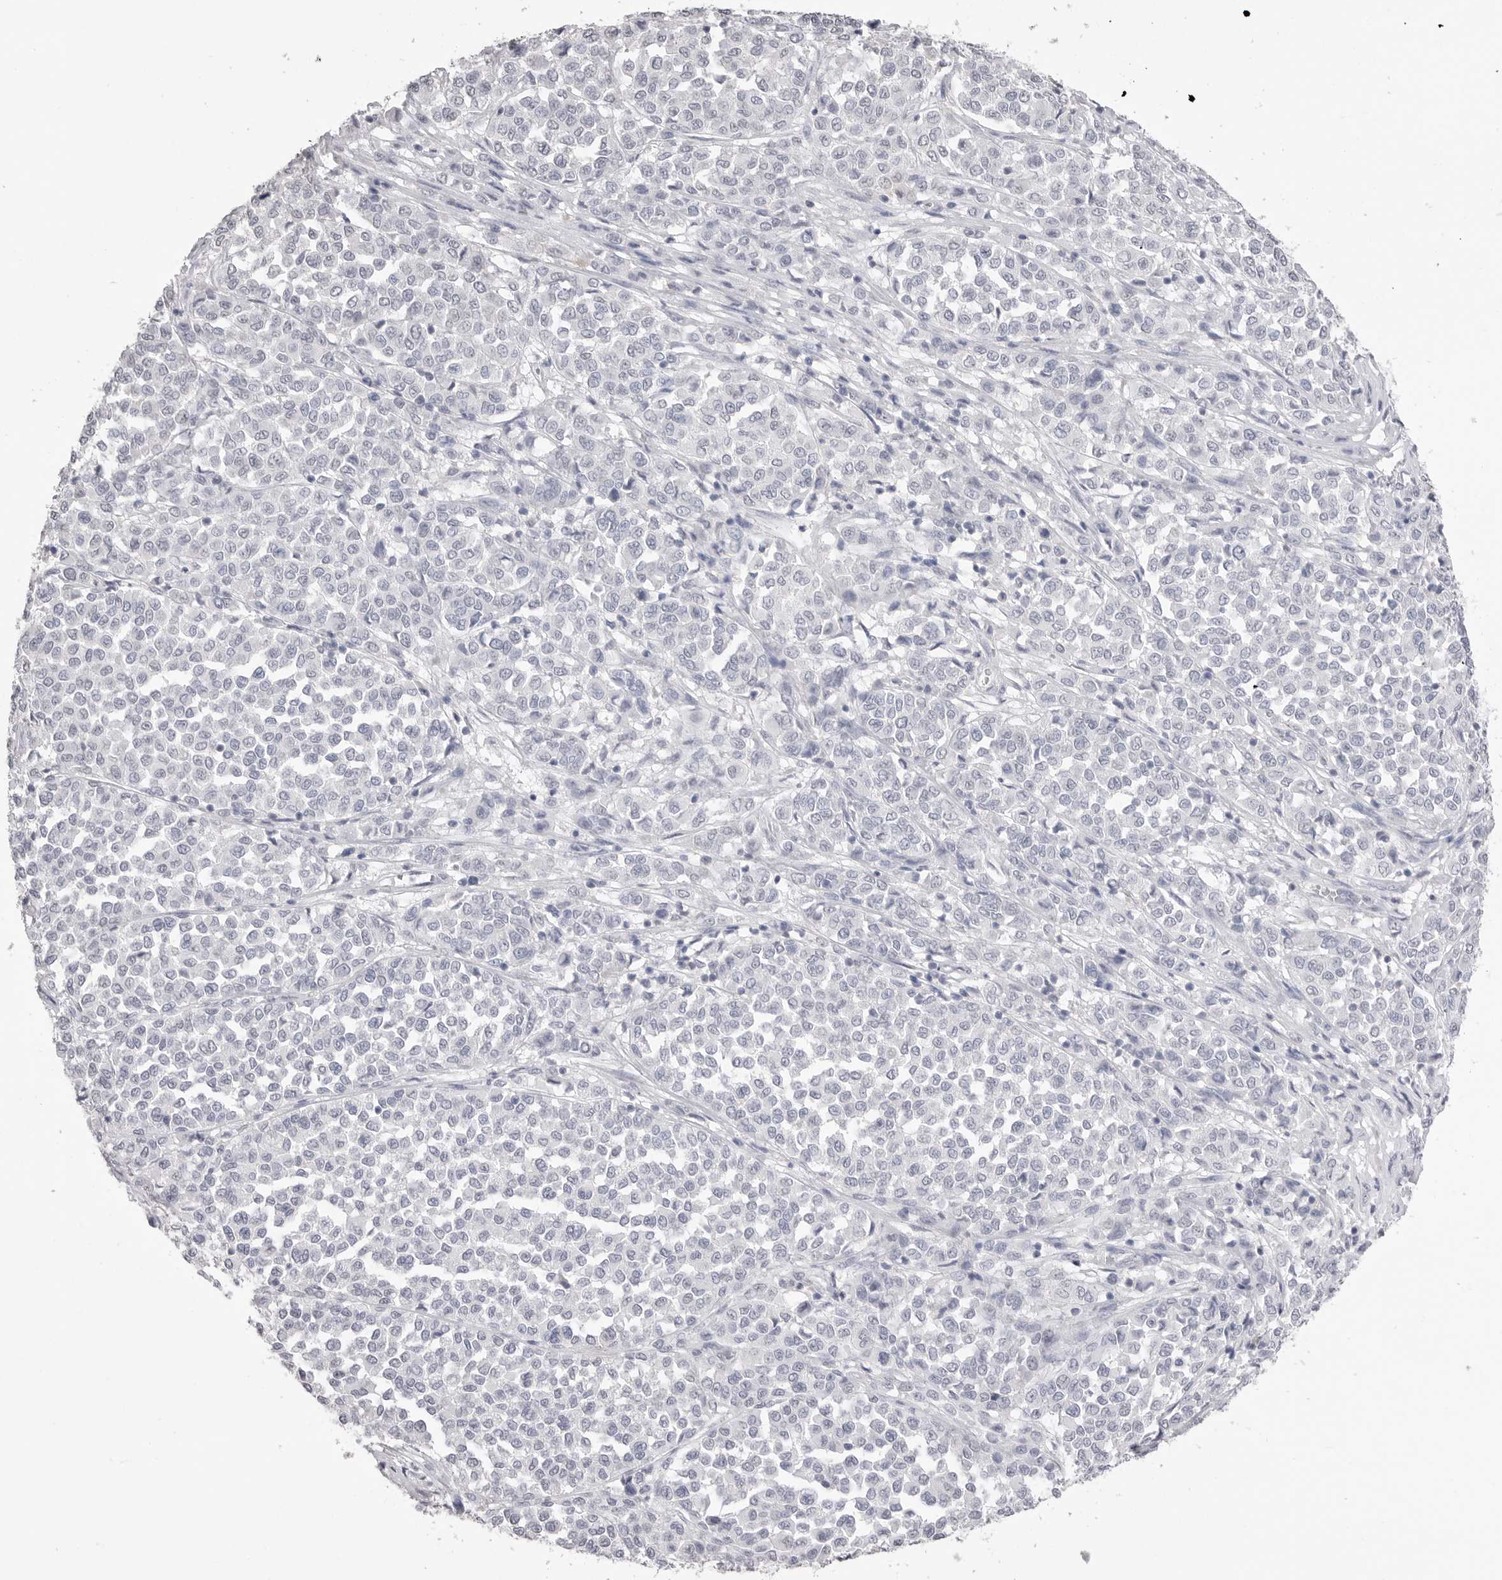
{"staining": {"intensity": "negative", "quantity": "none", "location": "none"}, "tissue": "melanoma", "cell_type": "Tumor cells", "image_type": "cancer", "snomed": [{"axis": "morphology", "description": "Malignant melanoma, Metastatic site"}, {"axis": "topography", "description": "Pancreas"}], "caption": "This is a image of immunohistochemistry staining of melanoma, which shows no staining in tumor cells.", "gene": "ICAM5", "patient": {"sex": "female", "age": 30}}